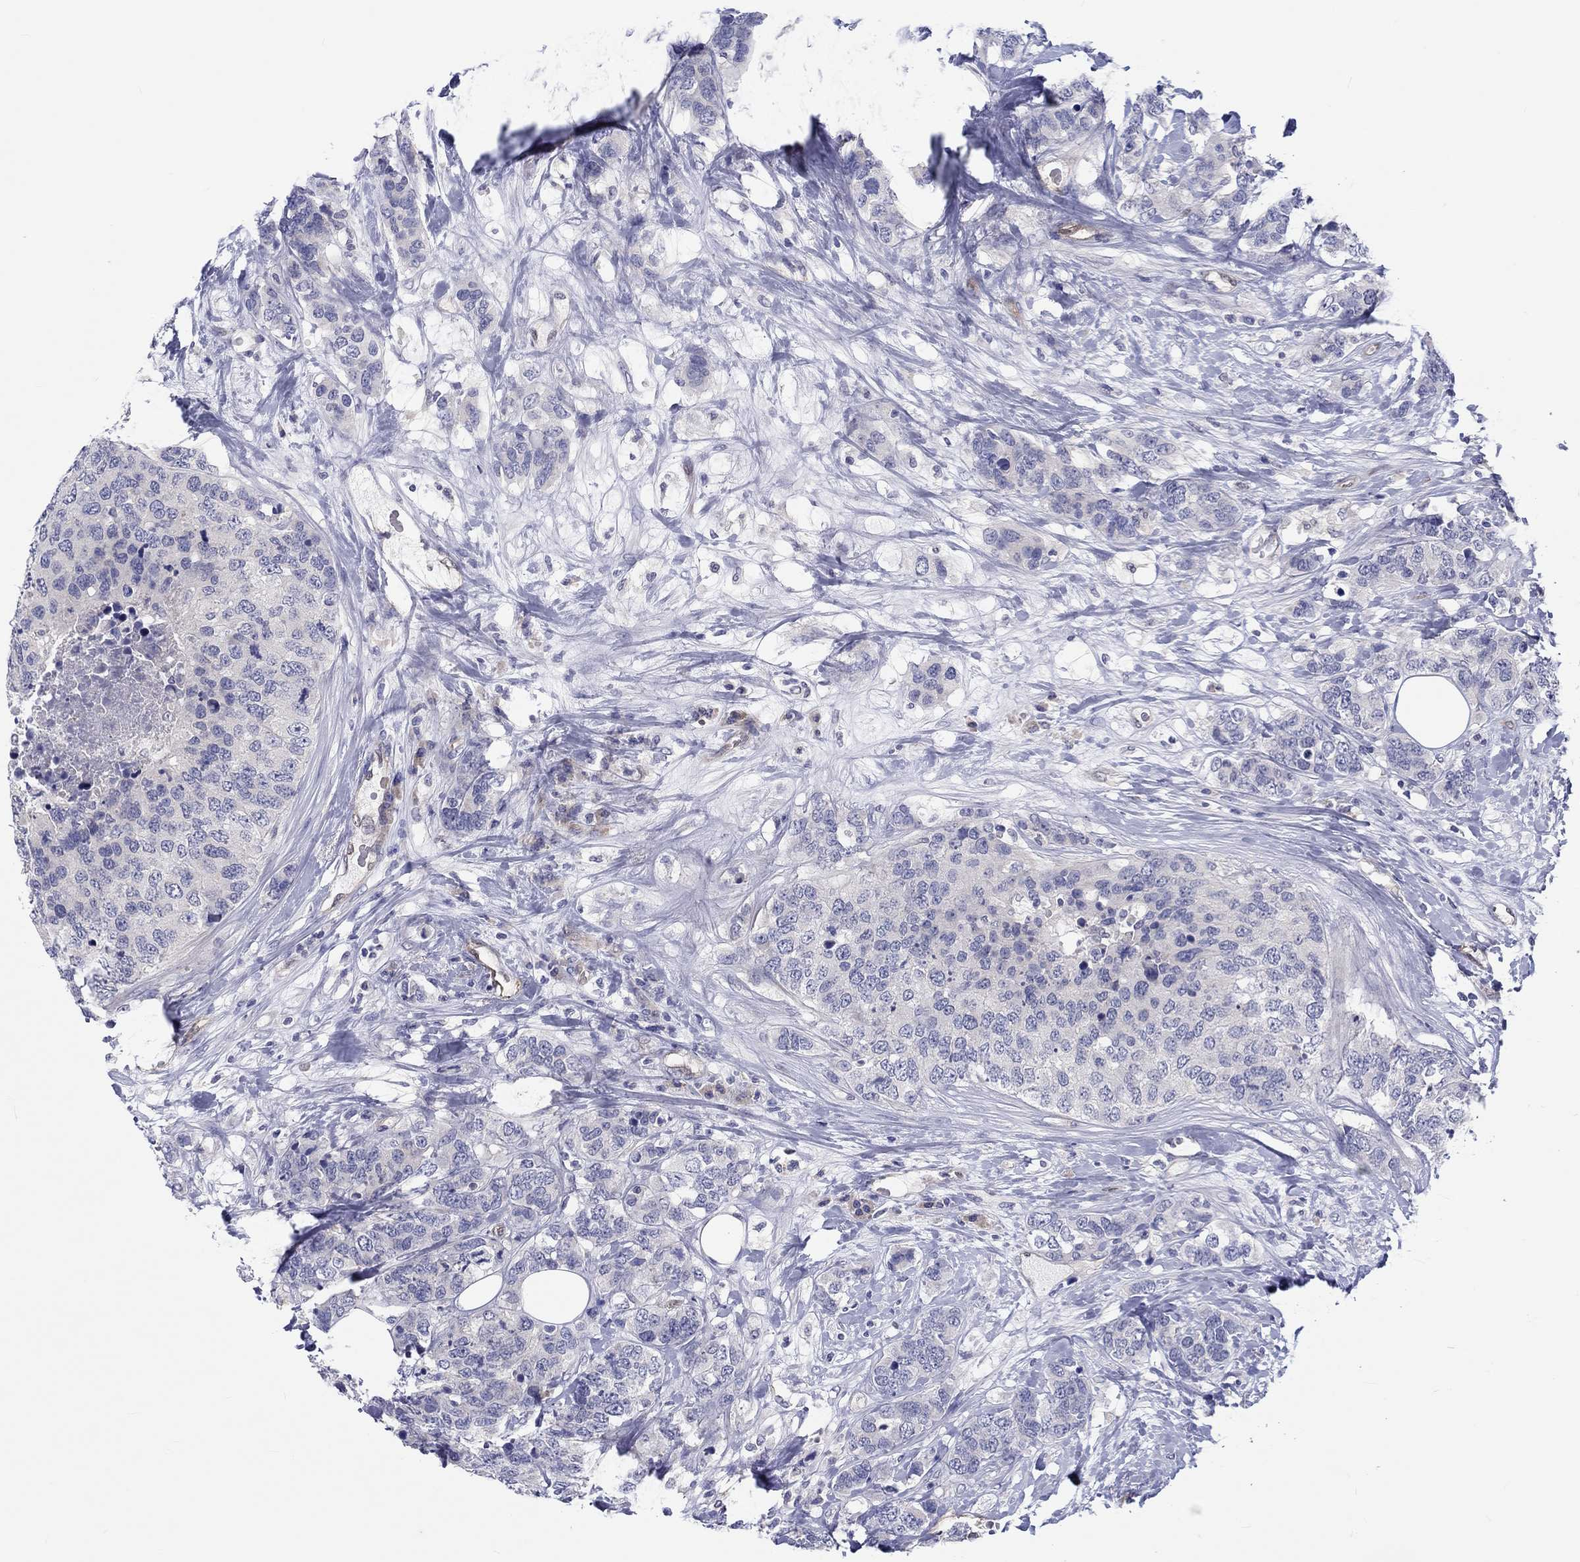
{"staining": {"intensity": "negative", "quantity": "none", "location": "none"}, "tissue": "breast cancer", "cell_type": "Tumor cells", "image_type": "cancer", "snomed": [{"axis": "morphology", "description": "Lobular carcinoma"}, {"axis": "topography", "description": "Breast"}], "caption": "This histopathology image is of breast lobular carcinoma stained with immunohistochemistry (IHC) to label a protein in brown with the nuclei are counter-stained blue. There is no expression in tumor cells.", "gene": "ABCG4", "patient": {"sex": "female", "age": 59}}